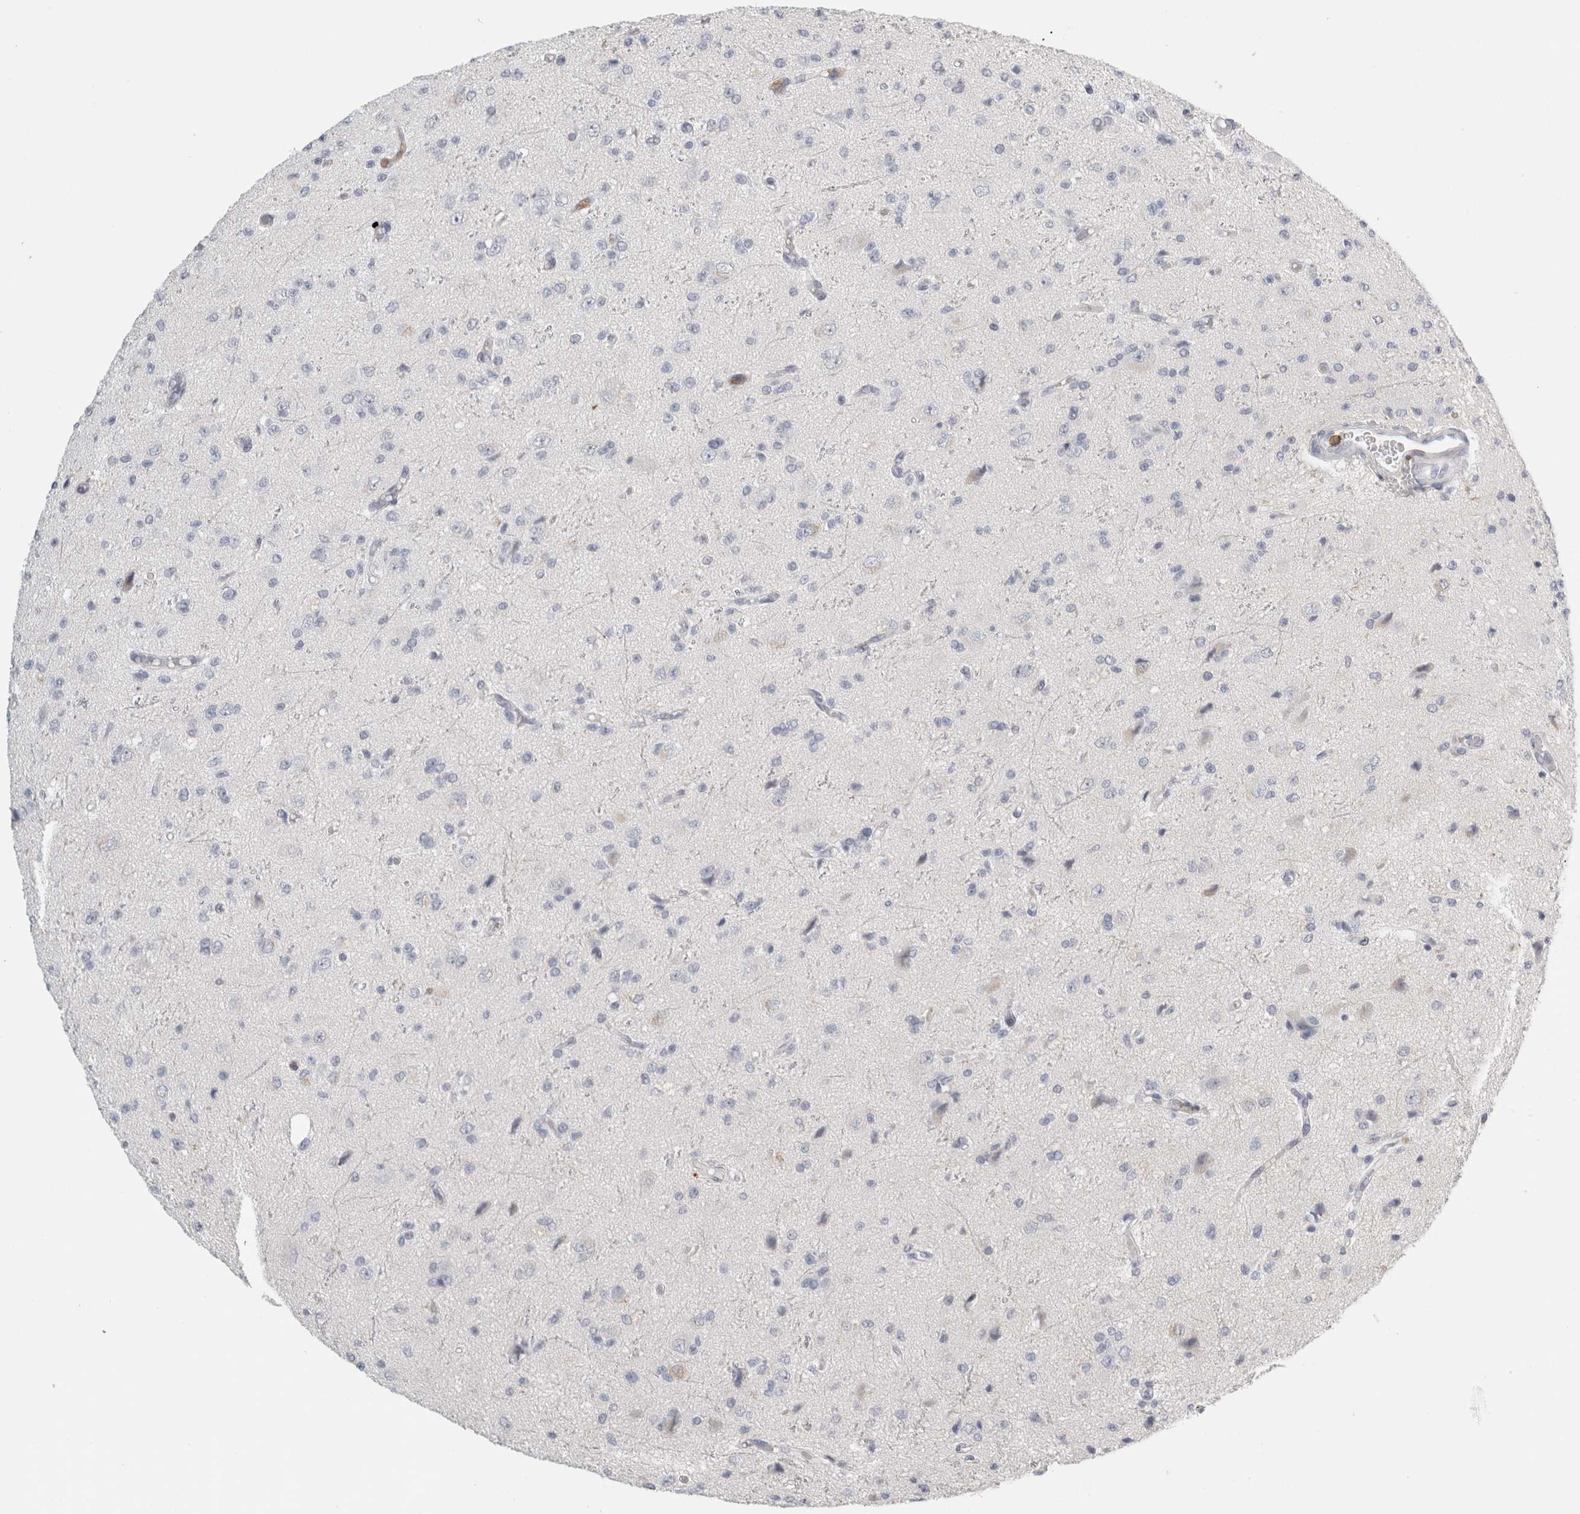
{"staining": {"intensity": "negative", "quantity": "none", "location": "none"}, "tissue": "glioma", "cell_type": "Tumor cells", "image_type": "cancer", "snomed": [{"axis": "morphology", "description": "Glioma, malignant, High grade"}, {"axis": "topography", "description": "pancreas cauda"}], "caption": "The photomicrograph reveals no significant expression in tumor cells of glioma. (Immunohistochemistry, brightfield microscopy, high magnification).", "gene": "P2RY2", "patient": {"sex": "male", "age": 60}}